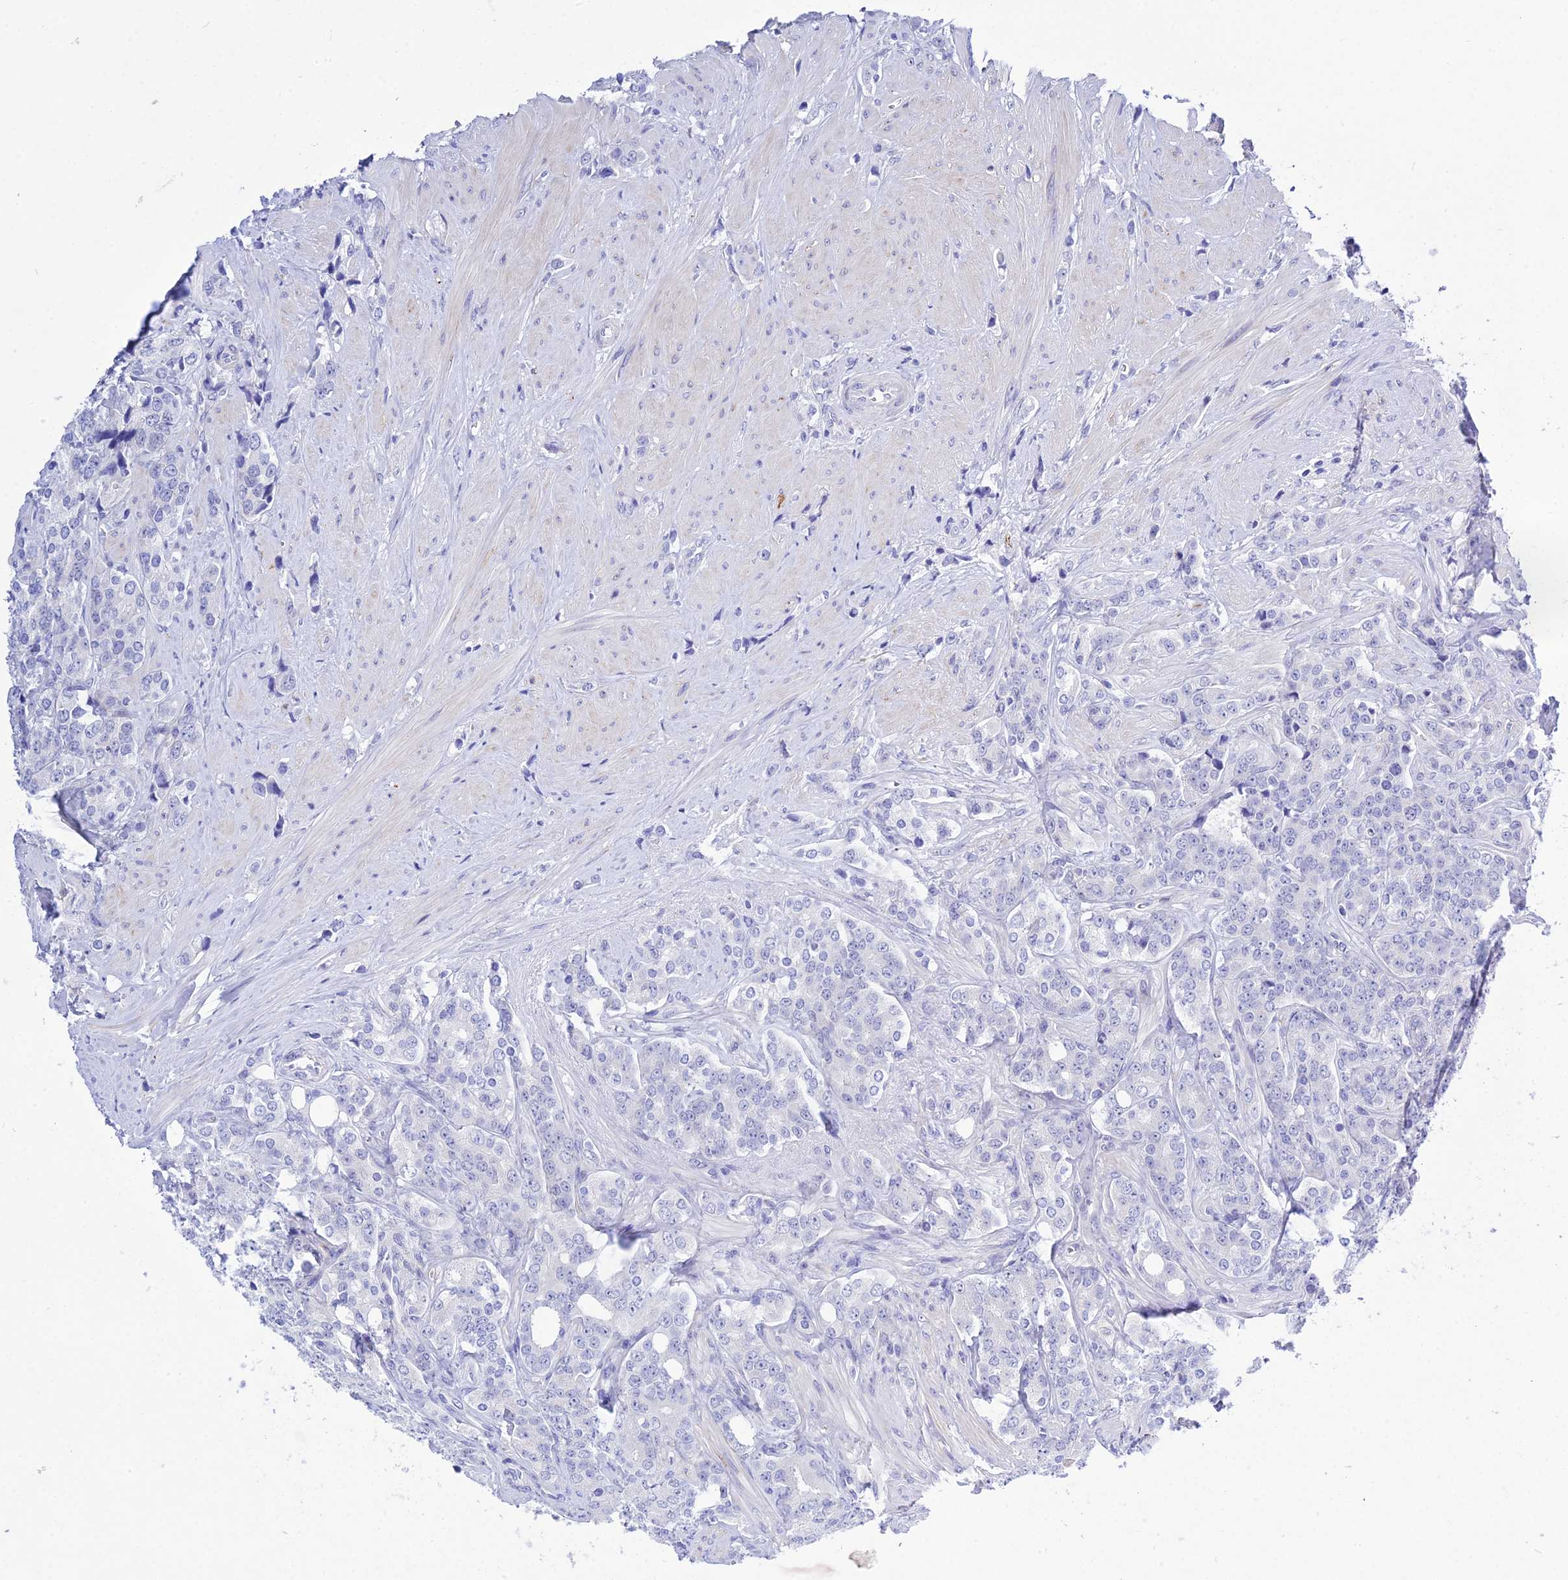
{"staining": {"intensity": "negative", "quantity": "none", "location": "none"}, "tissue": "prostate cancer", "cell_type": "Tumor cells", "image_type": "cancer", "snomed": [{"axis": "morphology", "description": "Adenocarcinoma, High grade"}, {"axis": "topography", "description": "Prostate"}], "caption": "This is a histopathology image of IHC staining of prostate cancer, which shows no staining in tumor cells.", "gene": "DEFB107A", "patient": {"sex": "male", "age": 62}}